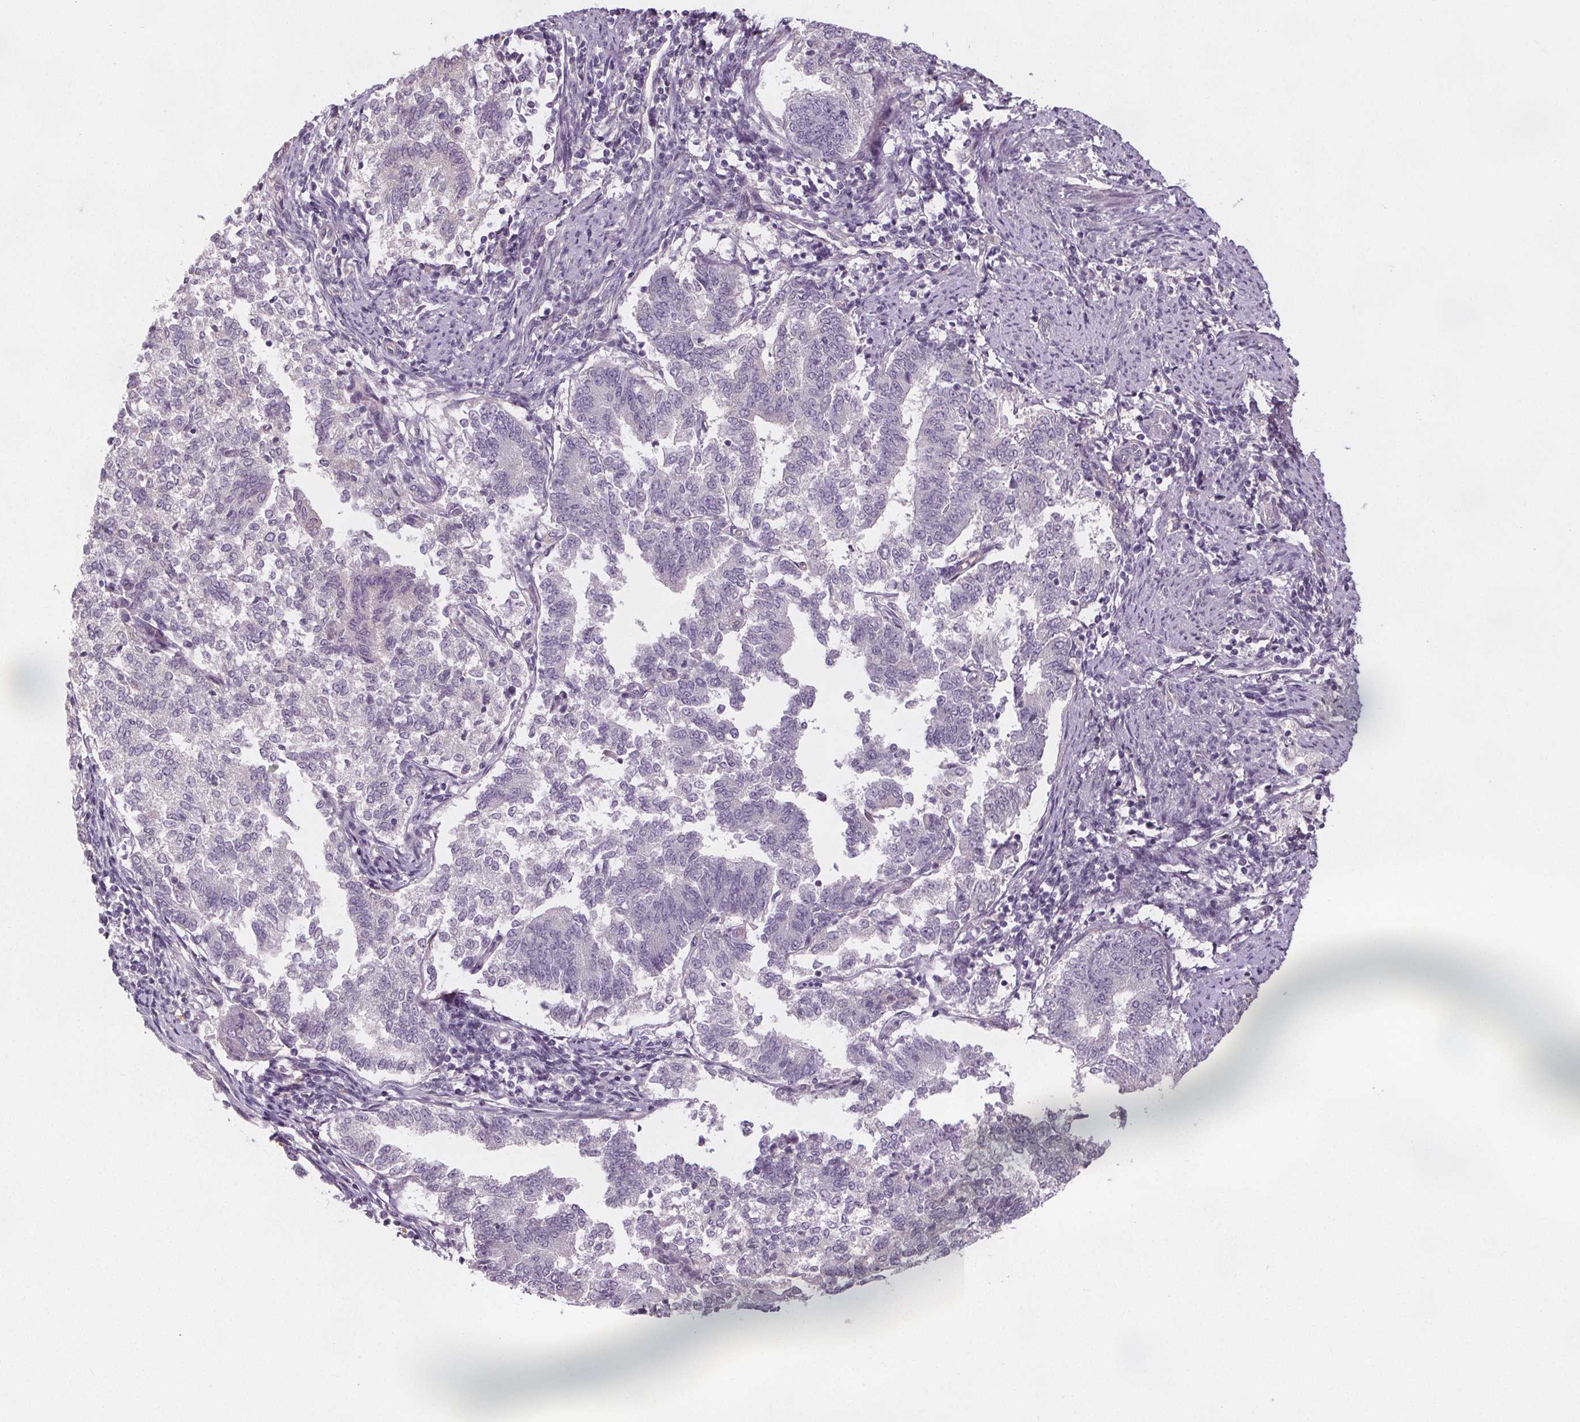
{"staining": {"intensity": "negative", "quantity": "none", "location": "none"}, "tissue": "endometrial cancer", "cell_type": "Tumor cells", "image_type": "cancer", "snomed": [{"axis": "morphology", "description": "Adenocarcinoma, NOS"}, {"axis": "topography", "description": "Endometrium"}], "caption": "Protein analysis of endometrial cancer shows no significant positivity in tumor cells. The staining is performed using DAB brown chromogen with nuclei counter-stained in using hematoxylin.", "gene": "VNN1", "patient": {"sex": "female", "age": 65}}